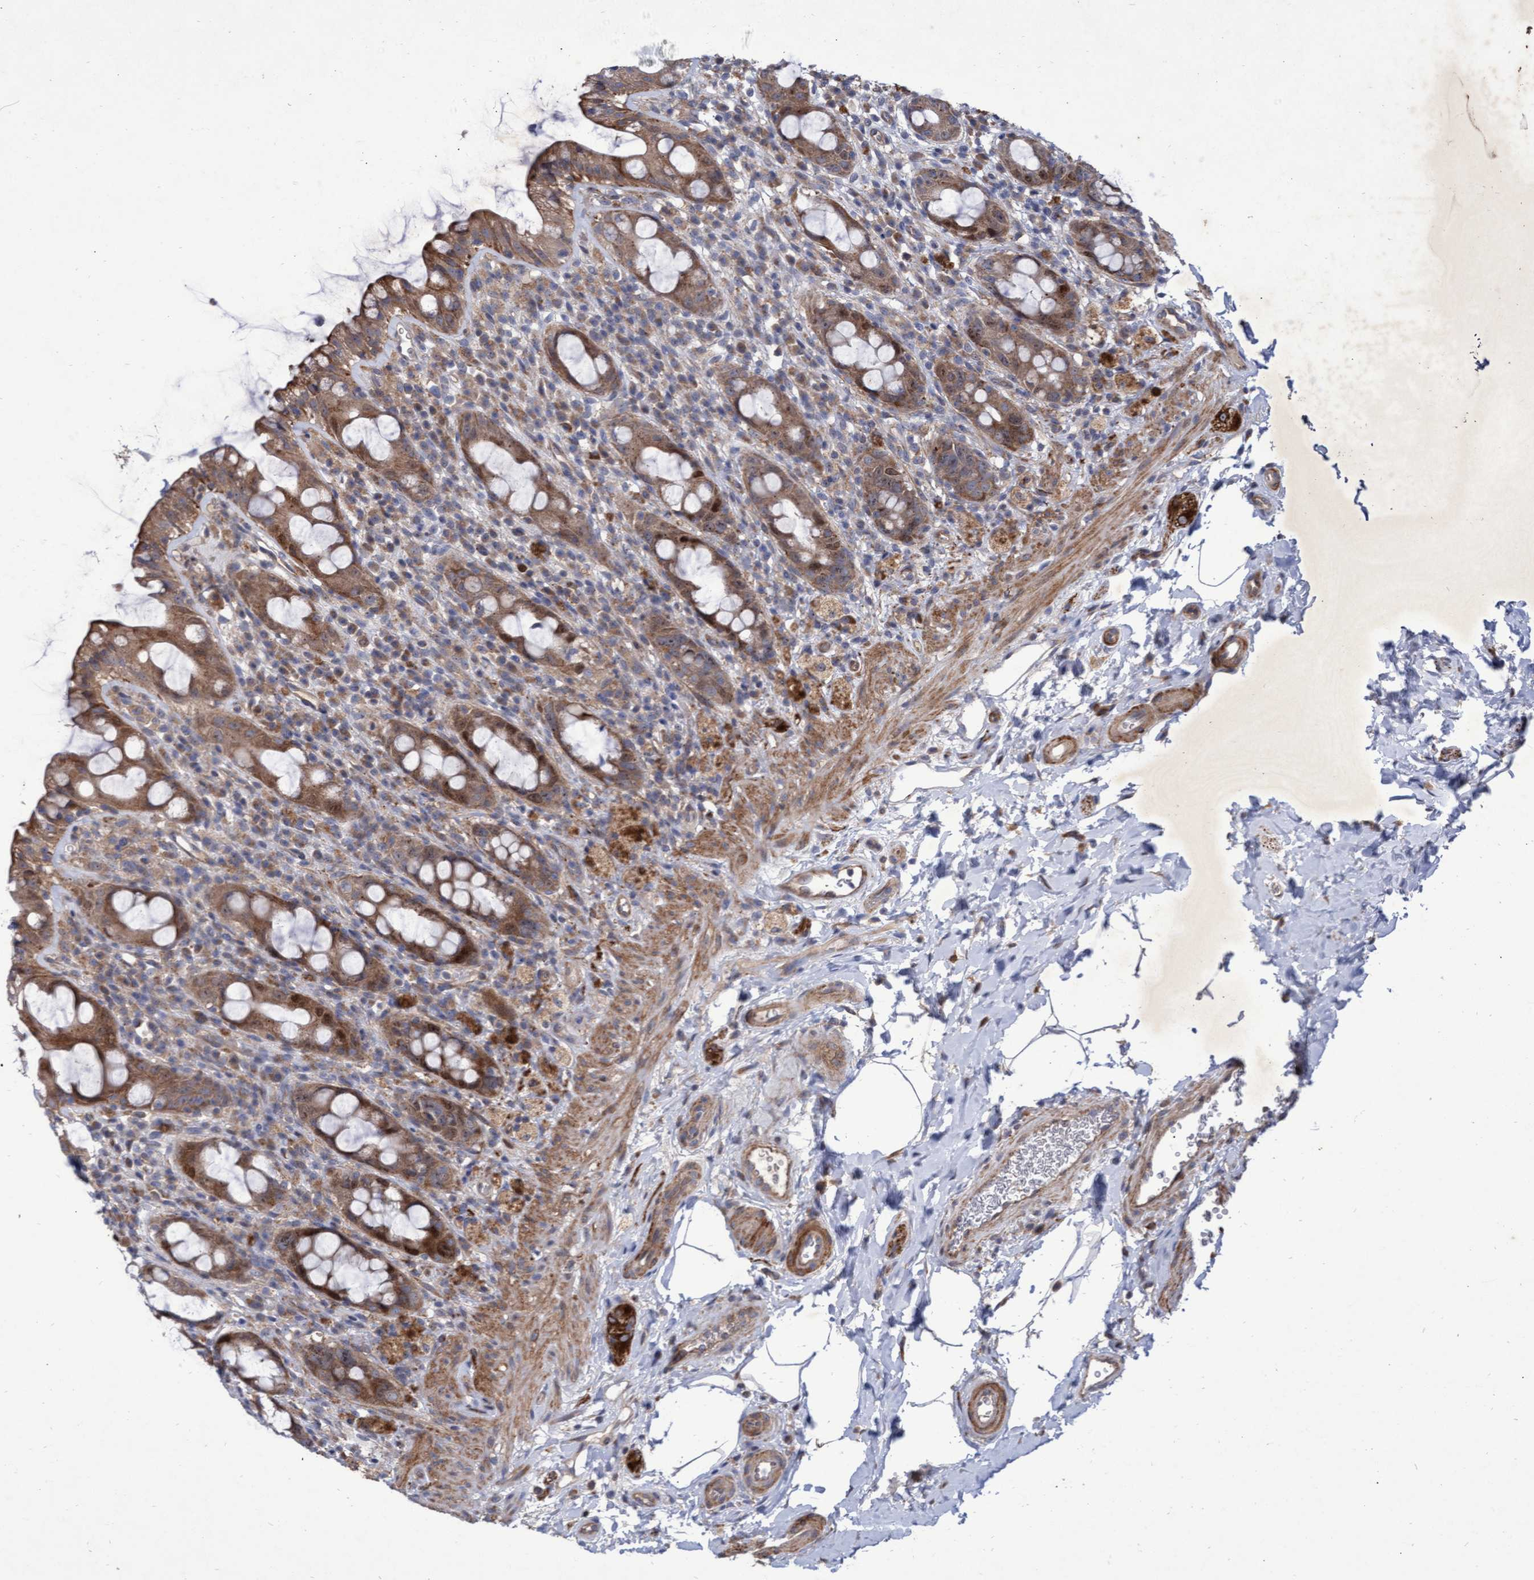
{"staining": {"intensity": "moderate", "quantity": ">75%", "location": "cytoplasmic/membranous"}, "tissue": "rectum", "cell_type": "Glandular cells", "image_type": "normal", "snomed": [{"axis": "morphology", "description": "Normal tissue, NOS"}, {"axis": "topography", "description": "Rectum"}], "caption": "The micrograph exhibits a brown stain indicating the presence of a protein in the cytoplasmic/membranous of glandular cells in rectum.", "gene": "ABCF2", "patient": {"sex": "male", "age": 44}}